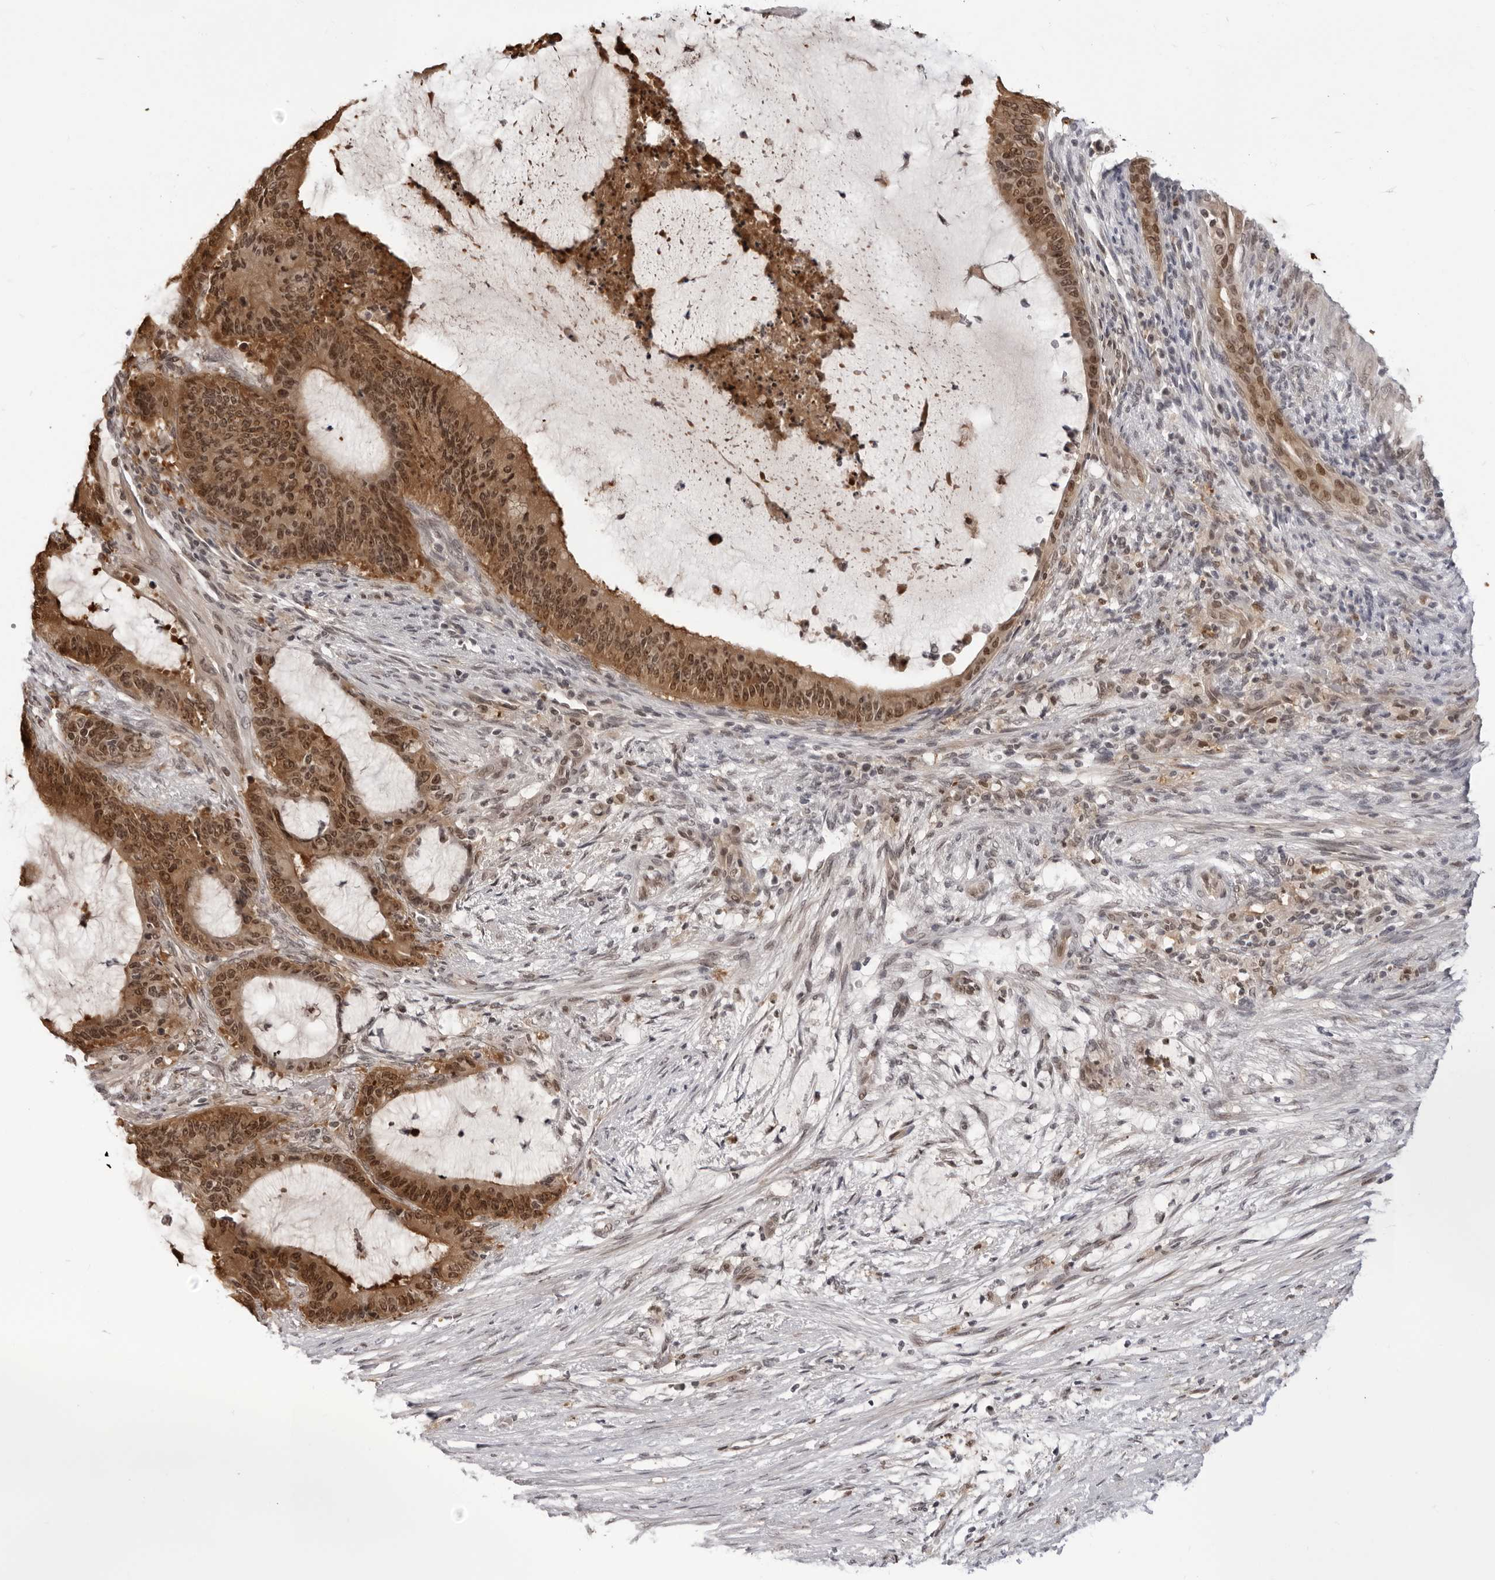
{"staining": {"intensity": "moderate", "quantity": ">75%", "location": "cytoplasmic/membranous,nuclear"}, "tissue": "liver cancer", "cell_type": "Tumor cells", "image_type": "cancer", "snomed": [{"axis": "morphology", "description": "Cholangiocarcinoma"}, {"axis": "topography", "description": "Liver"}], "caption": "Moderate cytoplasmic/membranous and nuclear positivity for a protein is identified in approximately >75% of tumor cells of cholangiocarcinoma (liver) using IHC.", "gene": "SRGAP2", "patient": {"sex": "female", "age": 73}}